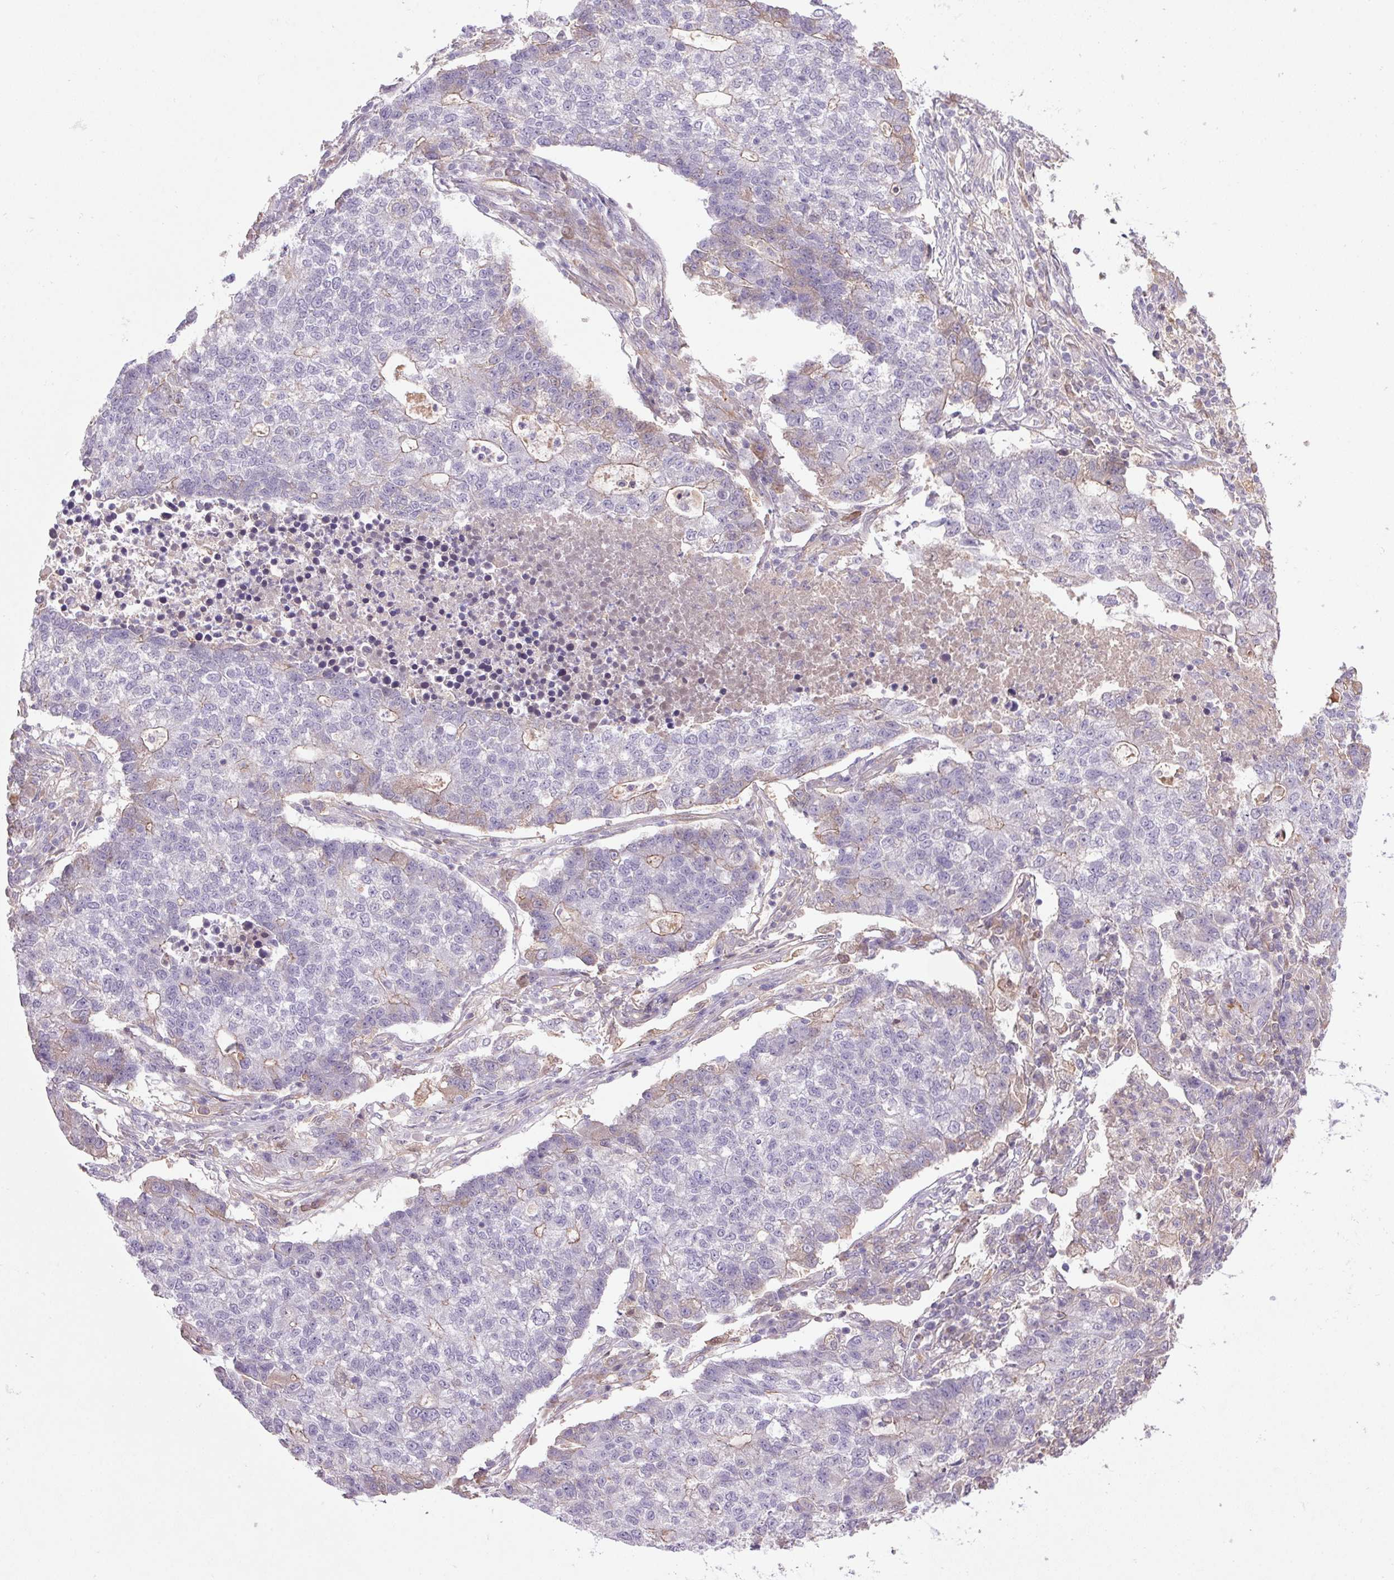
{"staining": {"intensity": "weak", "quantity": "<25%", "location": "cytoplasmic/membranous"}, "tissue": "lung cancer", "cell_type": "Tumor cells", "image_type": "cancer", "snomed": [{"axis": "morphology", "description": "Adenocarcinoma, NOS"}, {"axis": "topography", "description": "Lung"}], "caption": "The histopathology image shows no significant expression in tumor cells of adenocarcinoma (lung).", "gene": "APOC4", "patient": {"sex": "male", "age": 57}}